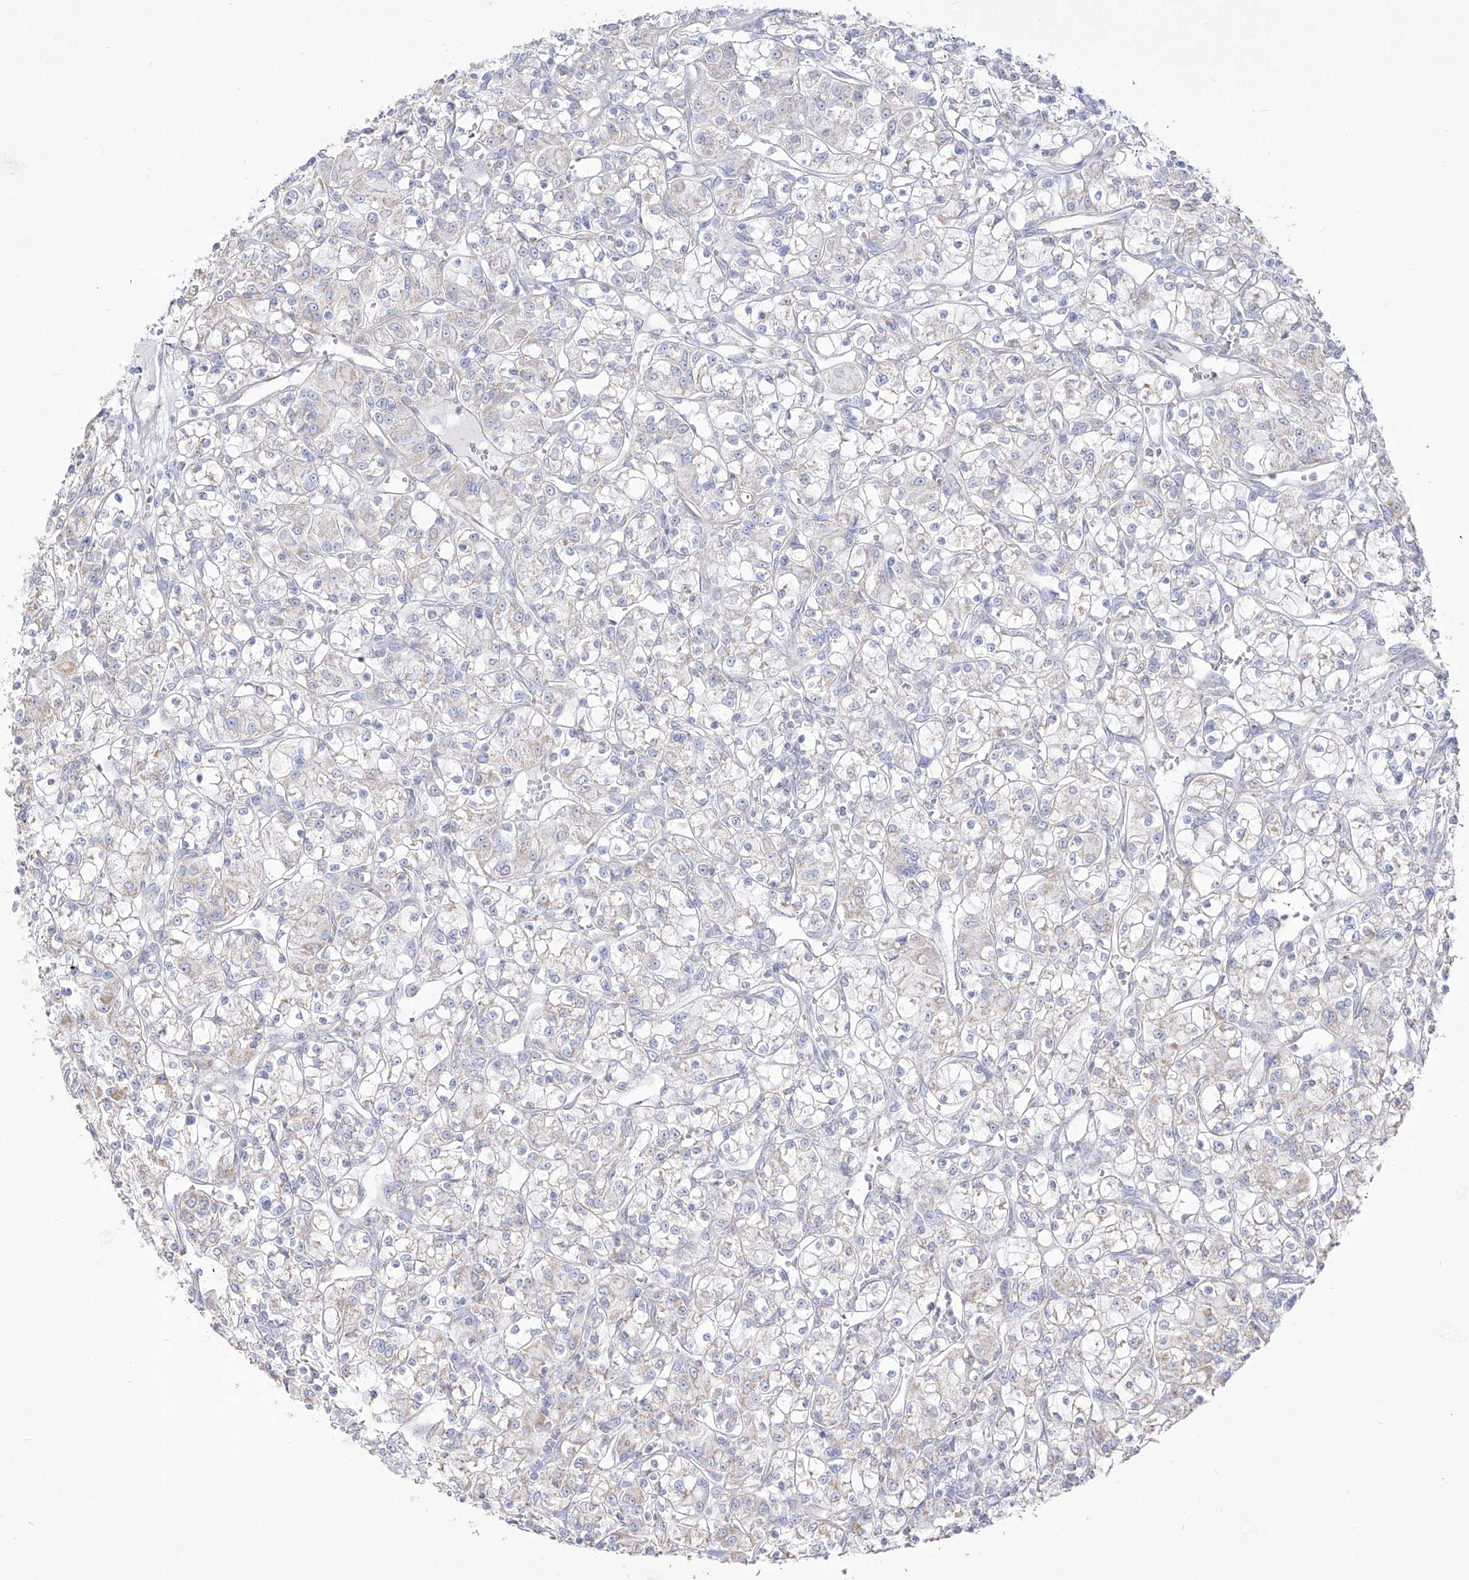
{"staining": {"intensity": "negative", "quantity": "none", "location": "none"}, "tissue": "renal cancer", "cell_type": "Tumor cells", "image_type": "cancer", "snomed": [{"axis": "morphology", "description": "Adenocarcinoma, NOS"}, {"axis": "topography", "description": "Kidney"}], "caption": "This is an immunohistochemistry (IHC) image of adenocarcinoma (renal). There is no positivity in tumor cells.", "gene": "RCHY1", "patient": {"sex": "female", "age": 59}}